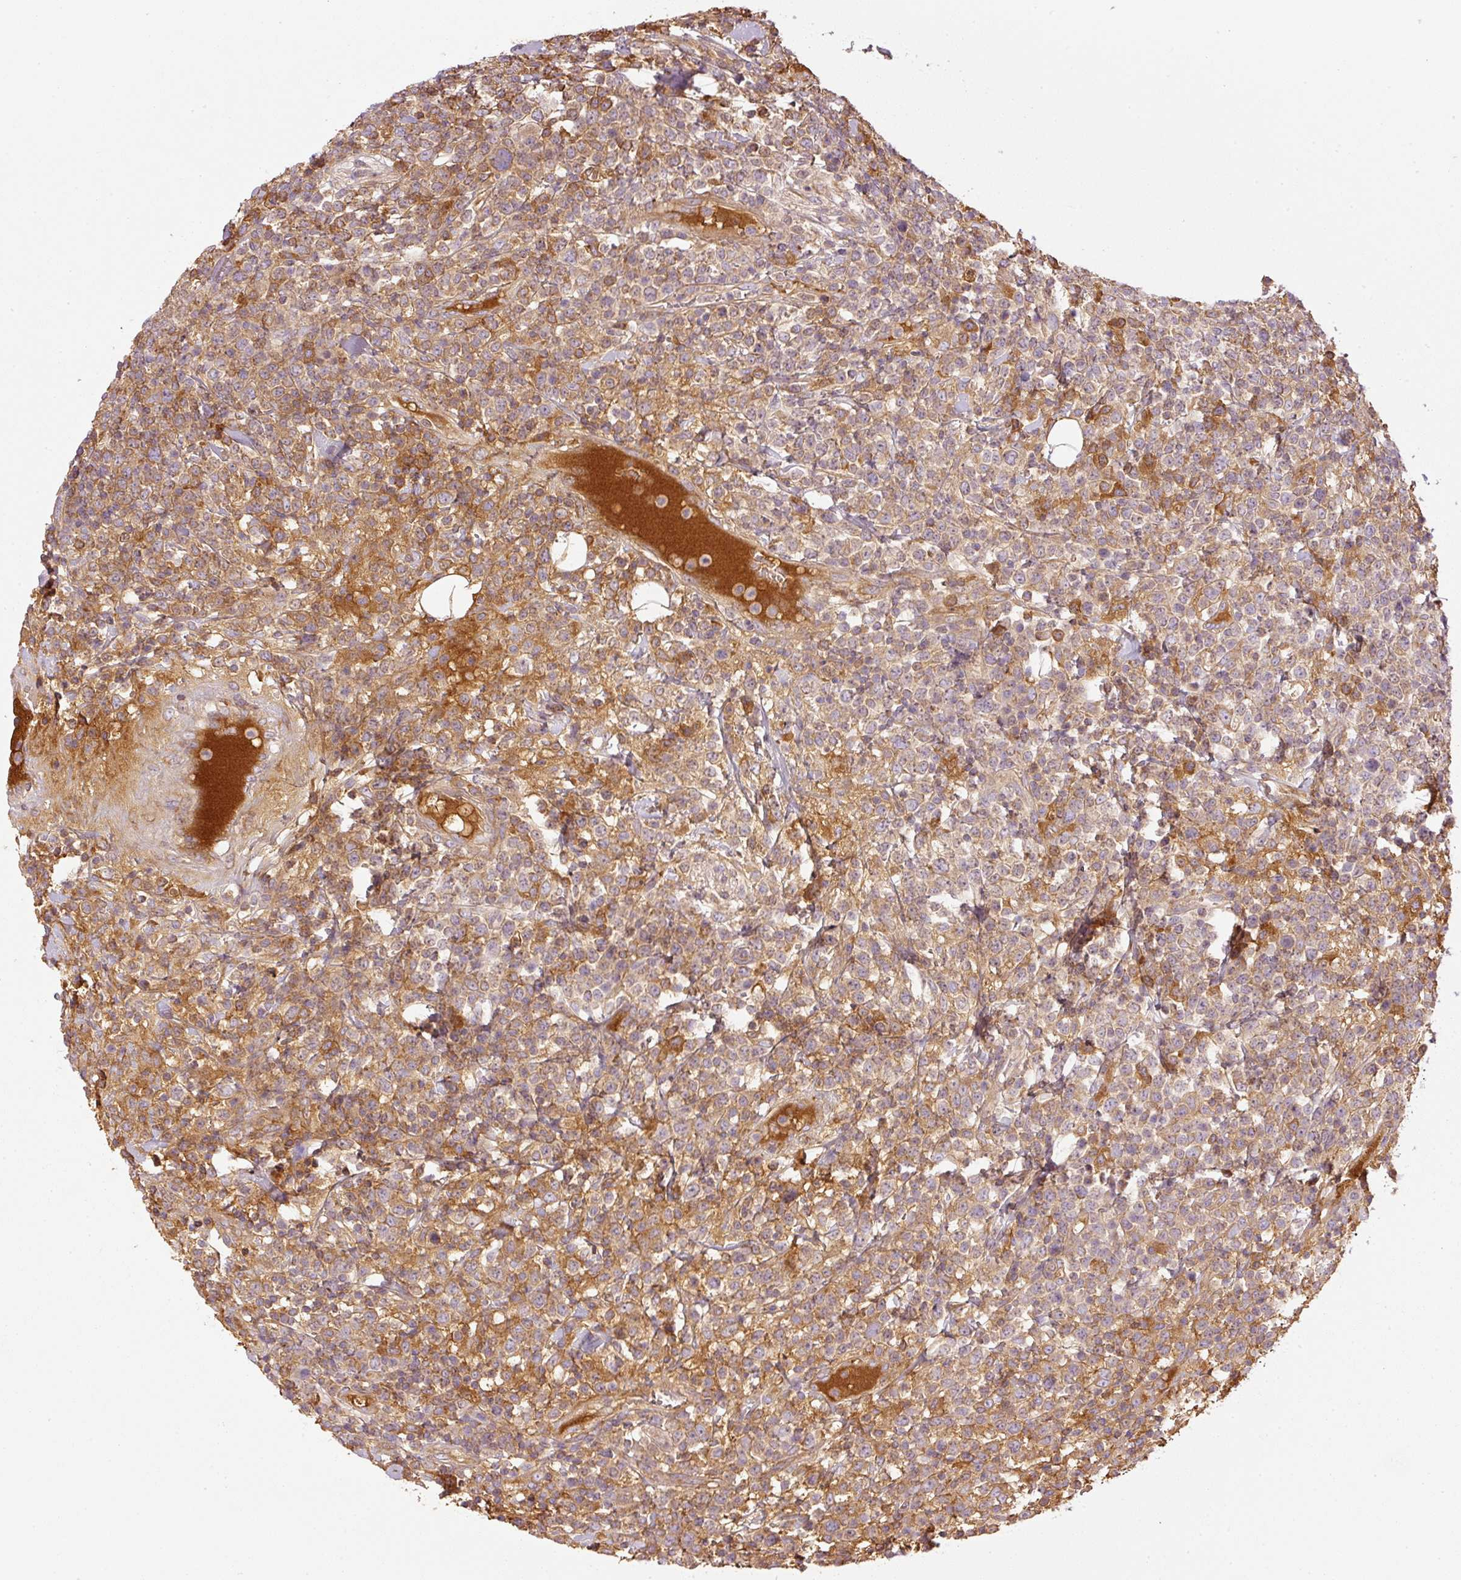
{"staining": {"intensity": "weak", "quantity": ">75%", "location": "cytoplasmic/membranous"}, "tissue": "lymphoma", "cell_type": "Tumor cells", "image_type": "cancer", "snomed": [{"axis": "morphology", "description": "Malignant lymphoma, non-Hodgkin's type, High grade"}, {"axis": "topography", "description": "Colon"}], "caption": "Immunohistochemical staining of lymphoma displays weak cytoplasmic/membranous protein positivity in approximately >75% of tumor cells.", "gene": "SERPING1", "patient": {"sex": "female", "age": 53}}